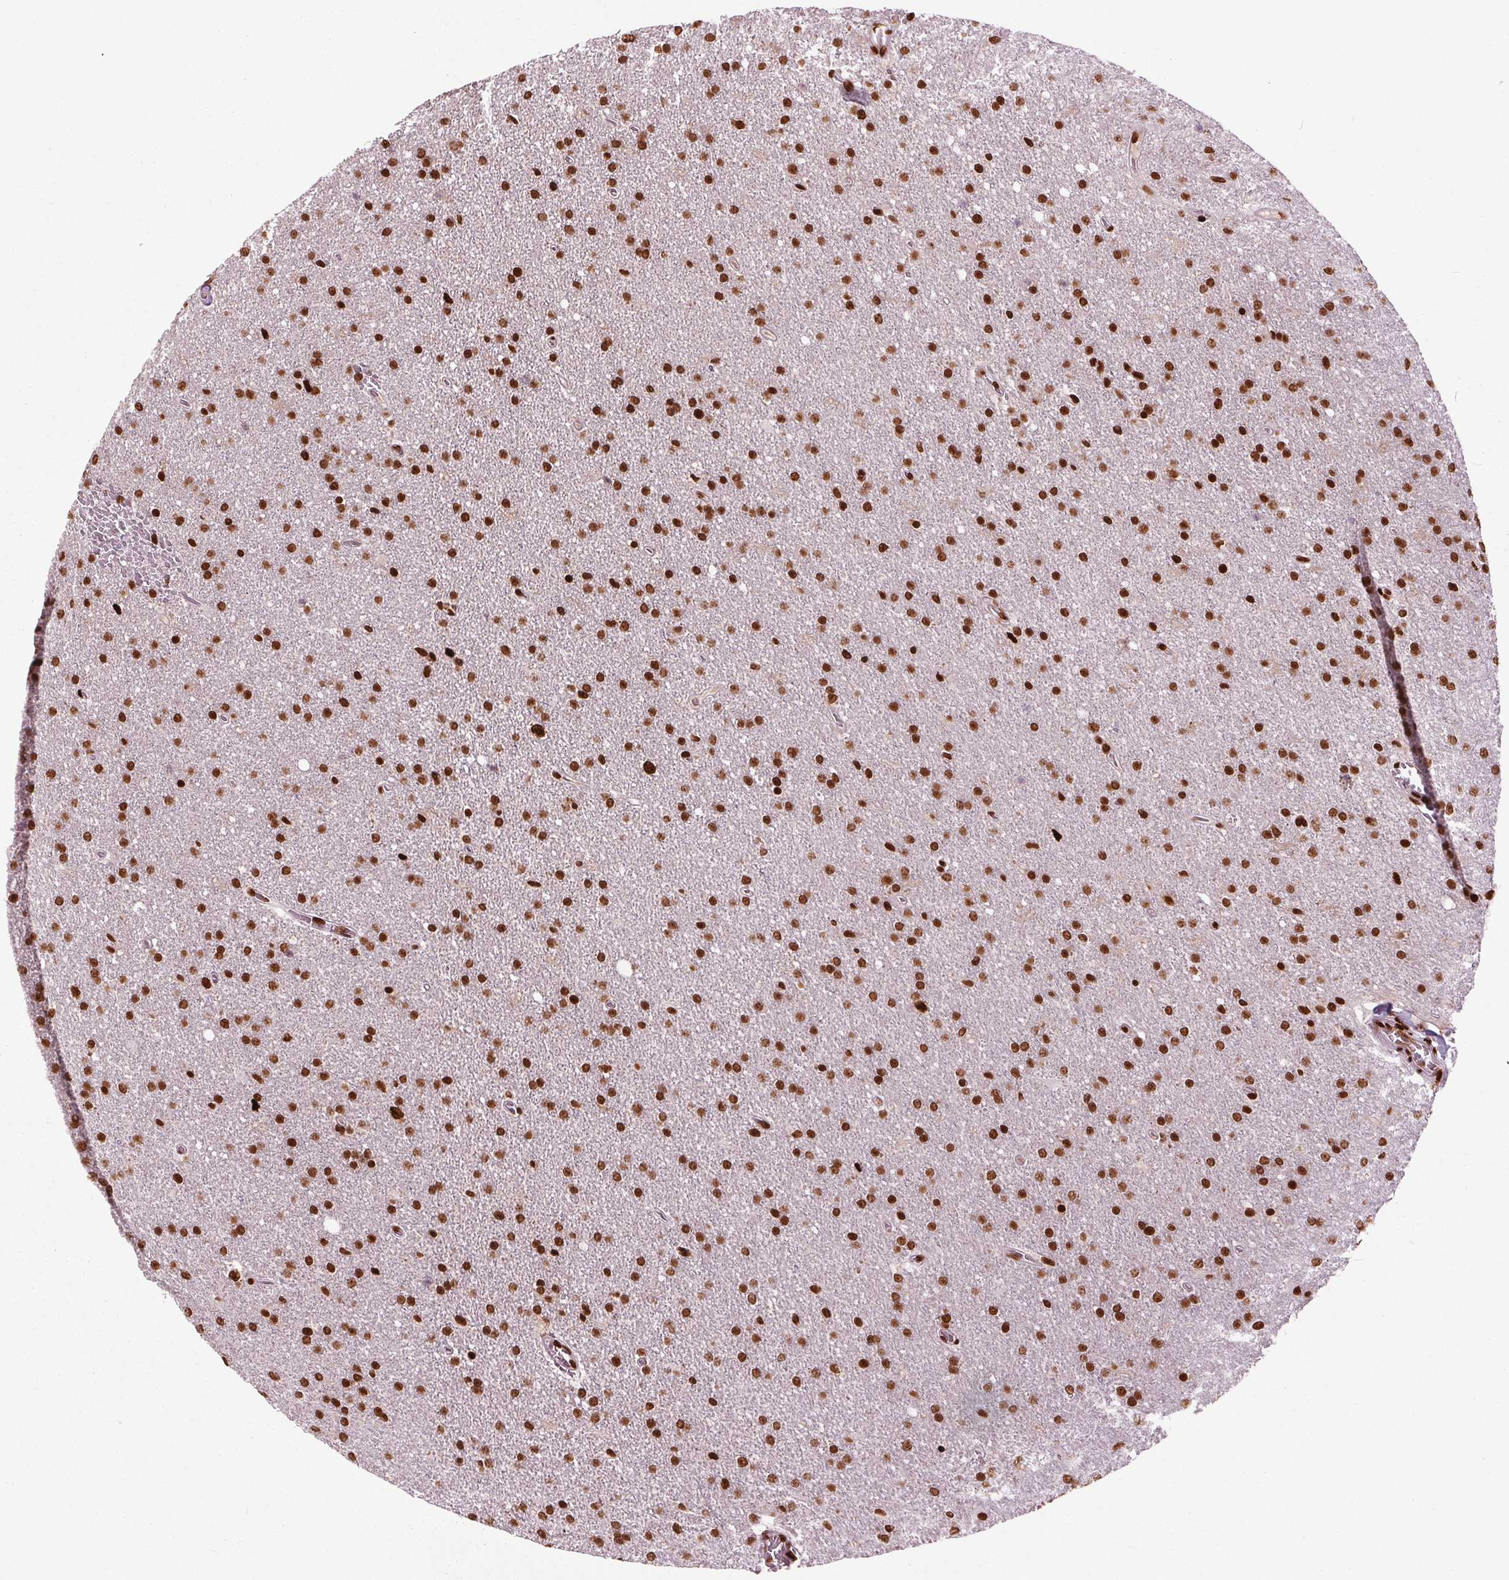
{"staining": {"intensity": "strong", "quantity": ">75%", "location": "nuclear"}, "tissue": "glioma", "cell_type": "Tumor cells", "image_type": "cancer", "snomed": [{"axis": "morphology", "description": "Glioma, malignant, High grade"}, {"axis": "topography", "description": "Cerebral cortex"}], "caption": "Tumor cells demonstrate high levels of strong nuclear staining in about >75% of cells in human malignant glioma (high-grade). (brown staining indicates protein expression, while blue staining denotes nuclei).", "gene": "BRD4", "patient": {"sex": "male", "age": 70}}